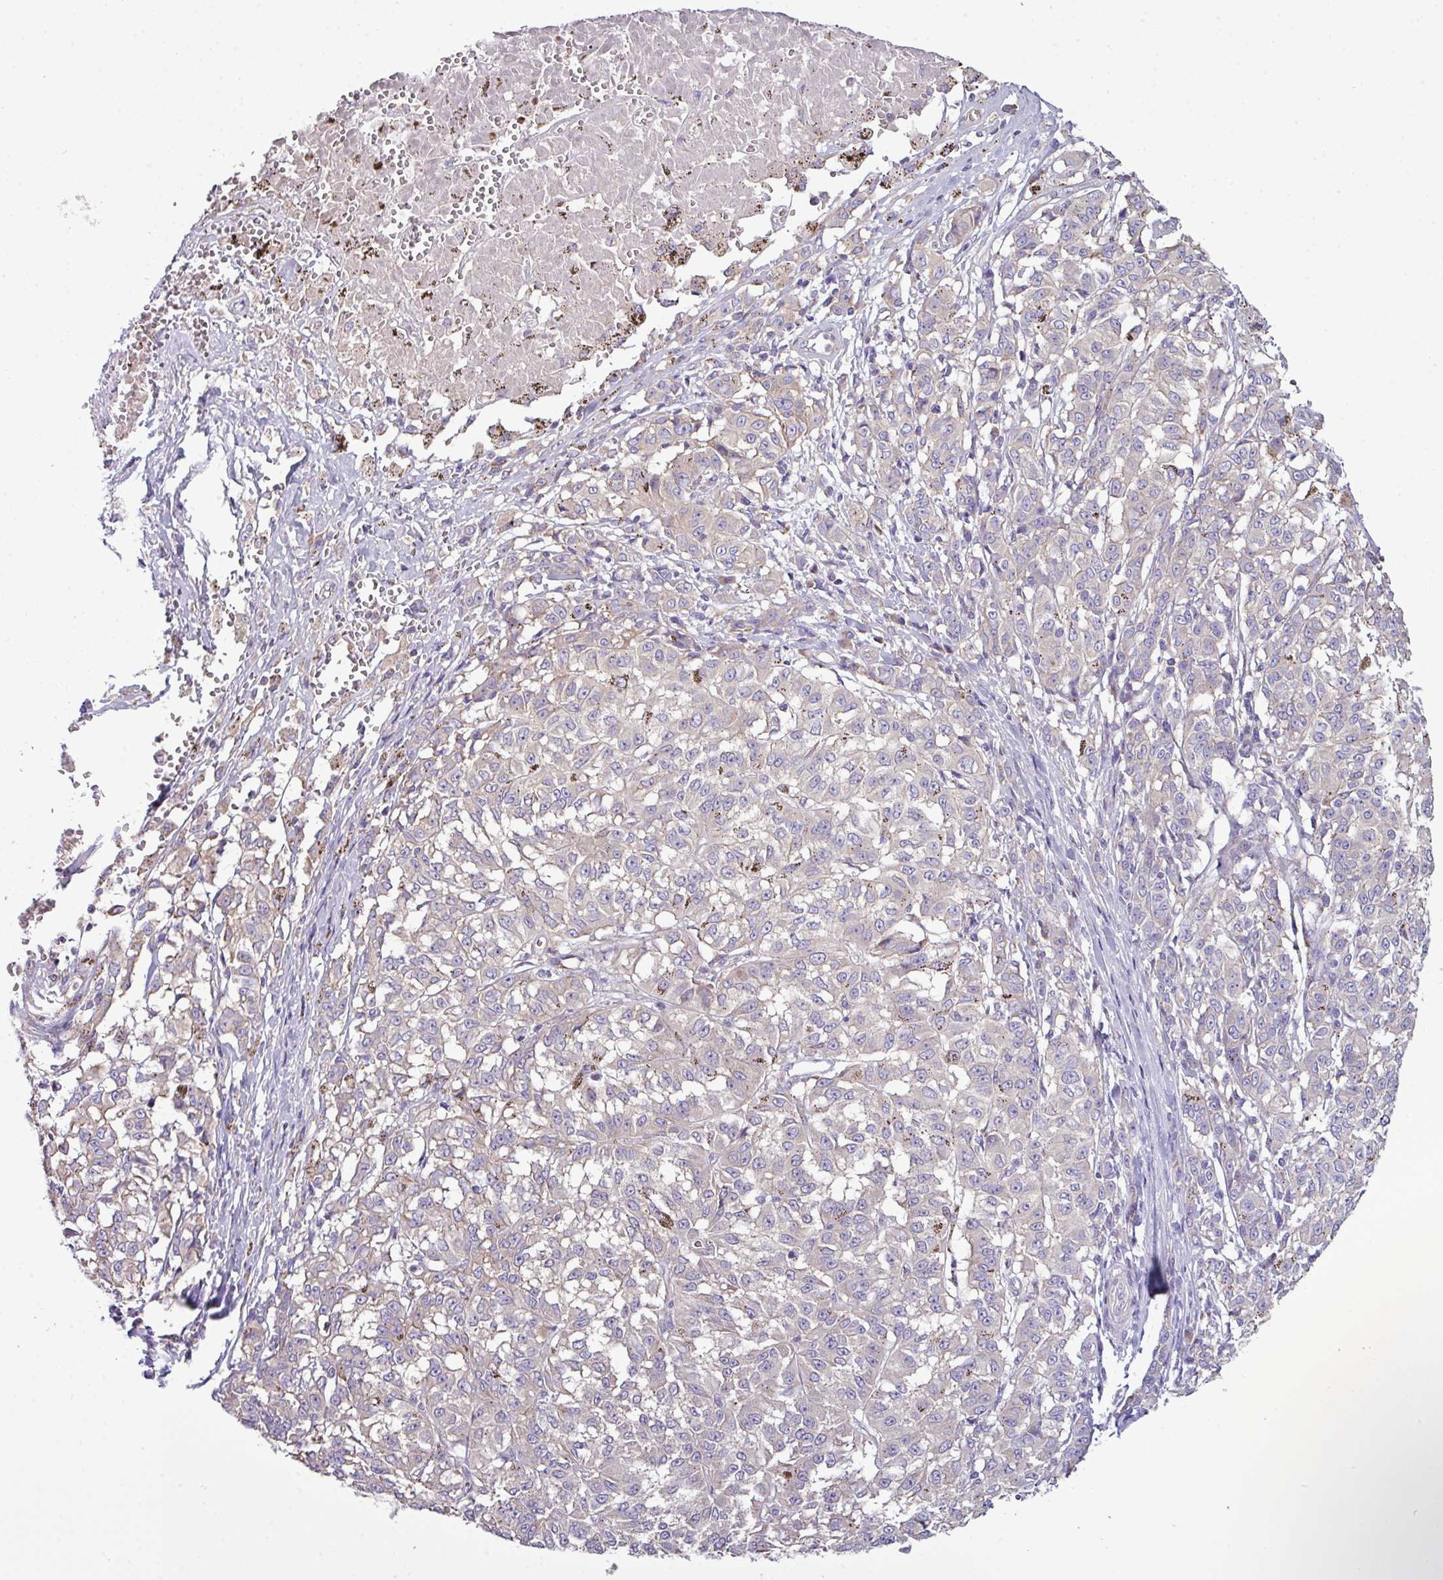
{"staining": {"intensity": "negative", "quantity": "none", "location": "none"}, "tissue": "melanoma", "cell_type": "Tumor cells", "image_type": "cancer", "snomed": [{"axis": "morphology", "description": "Malignant melanoma, NOS"}, {"axis": "topography", "description": "Skin"}], "caption": "A photomicrograph of human melanoma is negative for staining in tumor cells.", "gene": "AGAP5", "patient": {"sex": "female", "age": 72}}